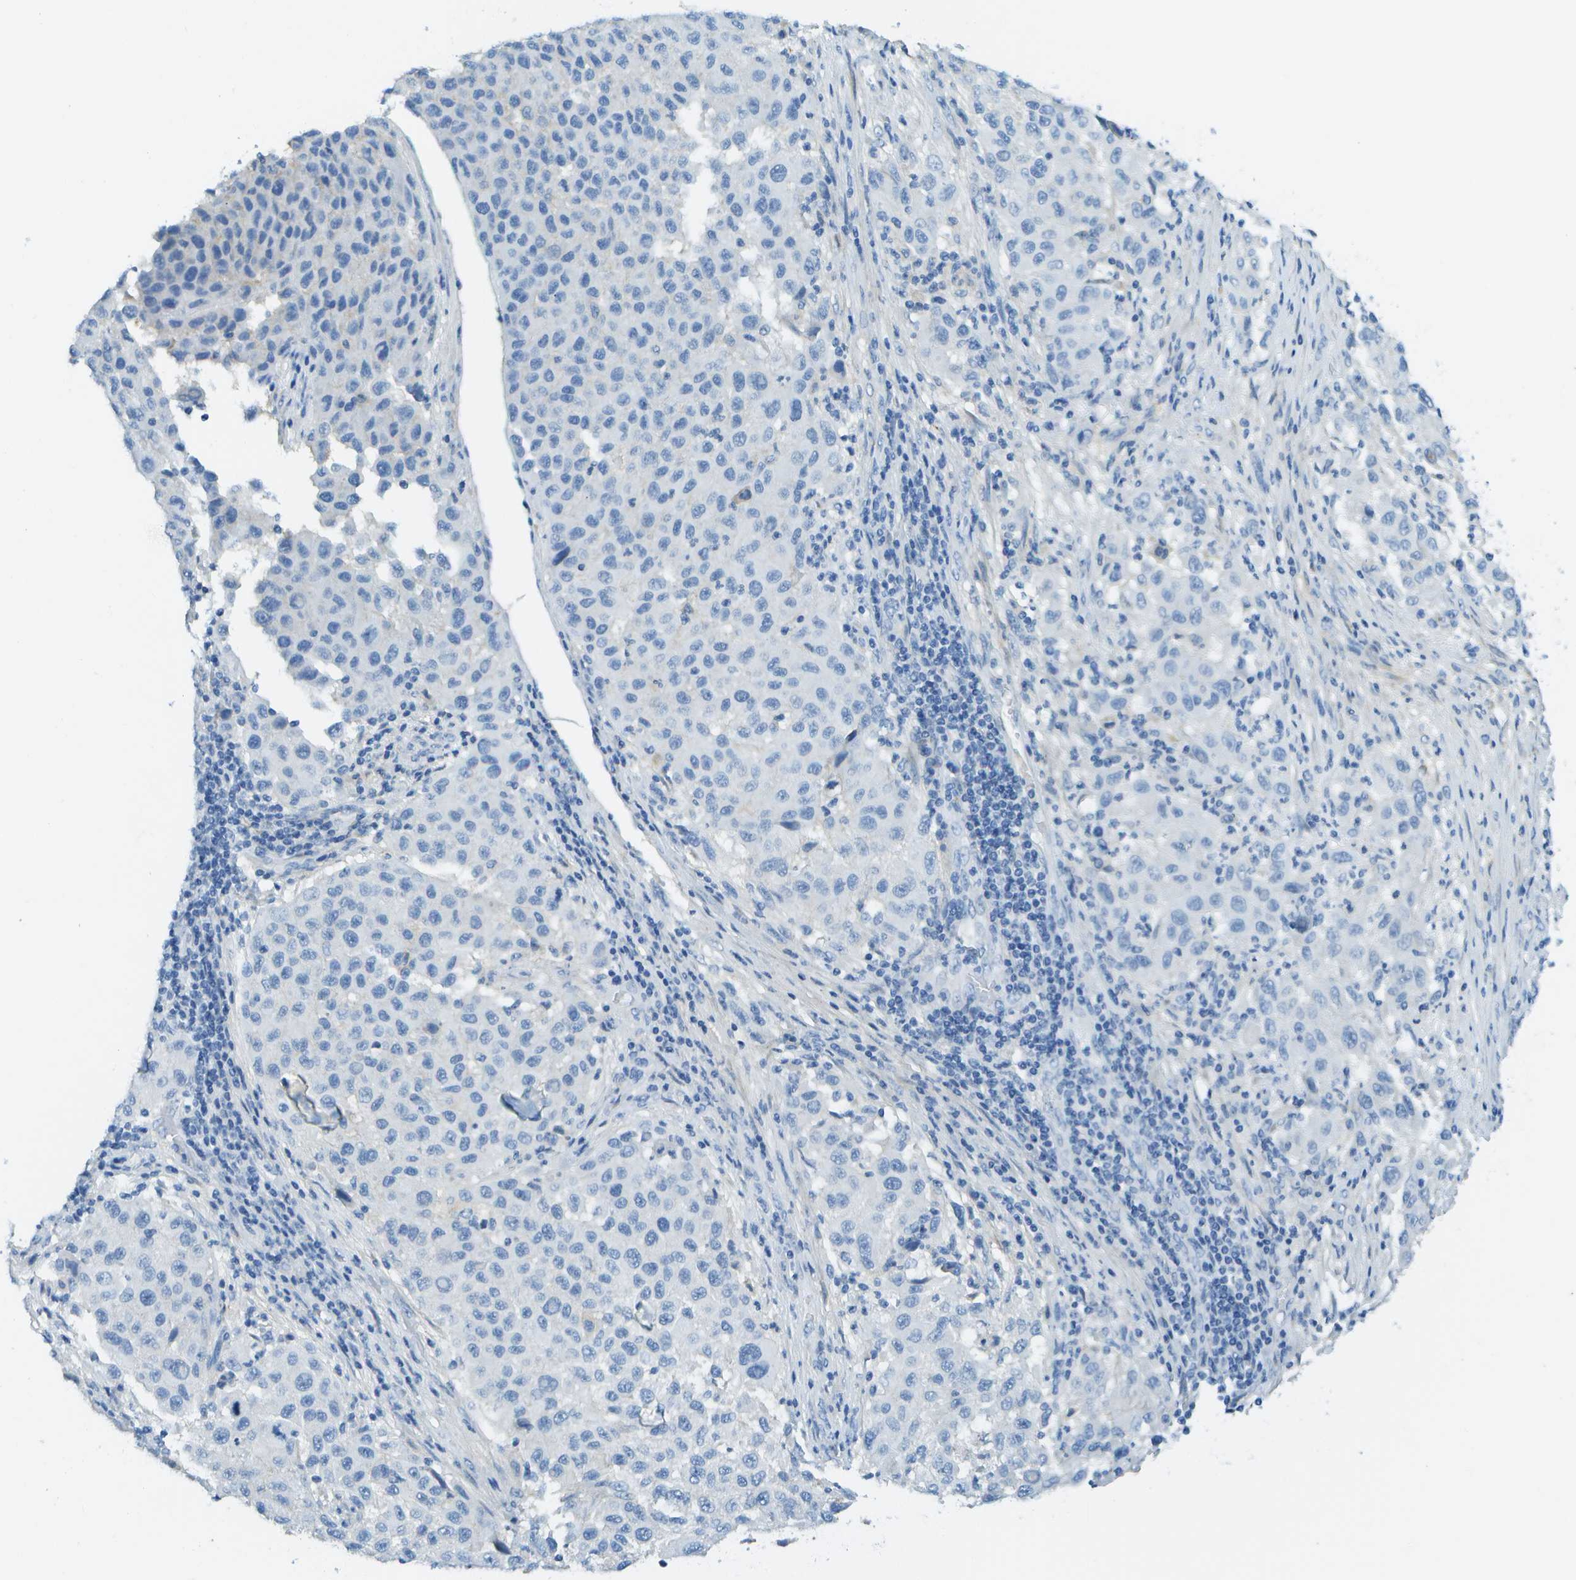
{"staining": {"intensity": "negative", "quantity": "none", "location": "none"}, "tissue": "melanoma", "cell_type": "Tumor cells", "image_type": "cancer", "snomed": [{"axis": "morphology", "description": "Malignant melanoma, Metastatic site"}, {"axis": "topography", "description": "Lymph node"}], "caption": "DAB (3,3'-diaminobenzidine) immunohistochemical staining of malignant melanoma (metastatic site) reveals no significant positivity in tumor cells.", "gene": "C1S", "patient": {"sex": "male", "age": 61}}